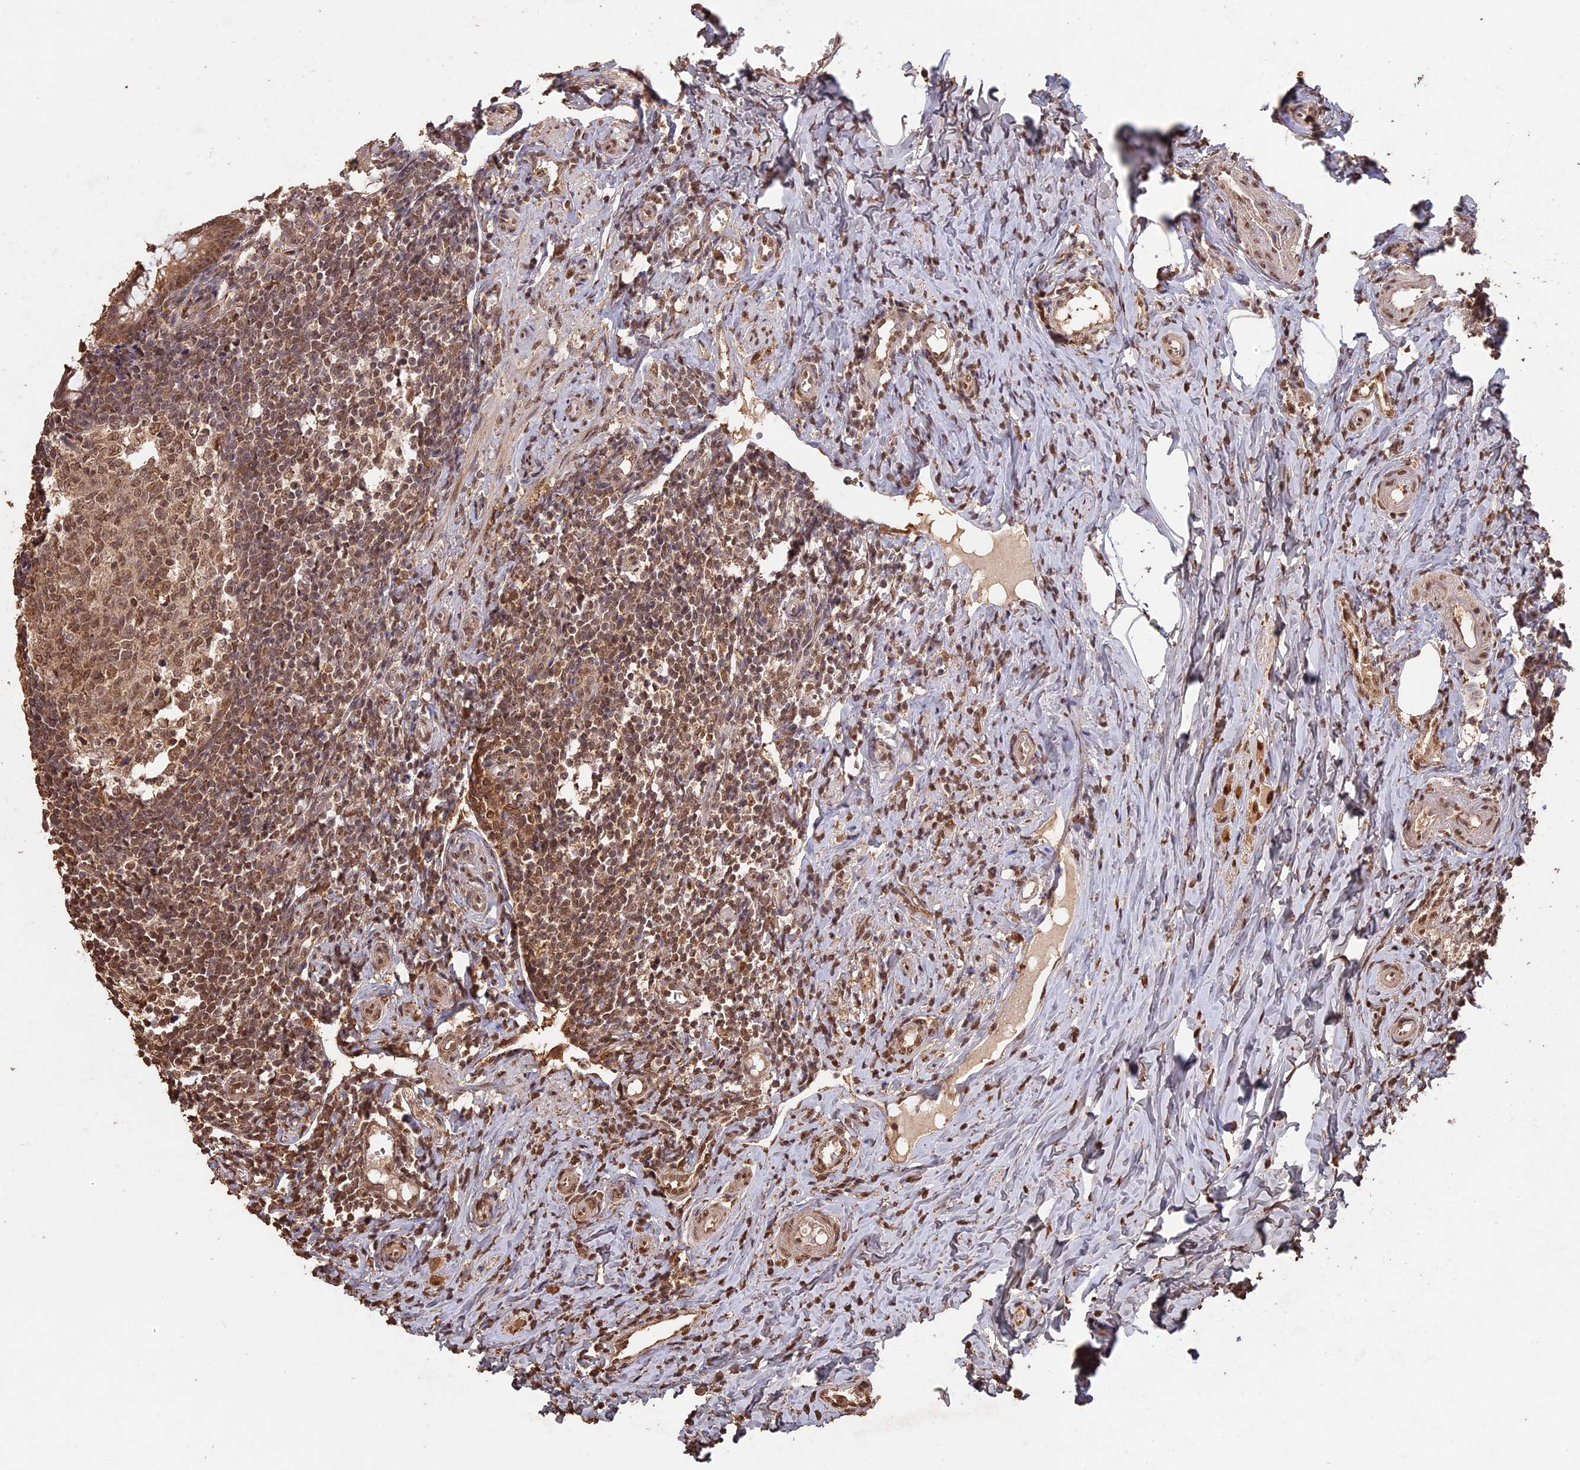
{"staining": {"intensity": "moderate", "quantity": ">75%", "location": "cytoplasmic/membranous,nuclear"}, "tissue": "appendix", "cell_type": "Glandular cells", "image_type": "normal", "snomed": [{"axis": "morphology", "description": "Normal tissue, NOS"}, {"axis": "topography", "description": "Appendix"}], "caption": "Immunohistochemical staining of normal appendix reveals >75% levels of moderate cytoplasmic/membranous,nuclear protein expression in about >75% of glandular cells.", "gene": "PSMC6", "patient": {"sex": "female", "age": 33}}